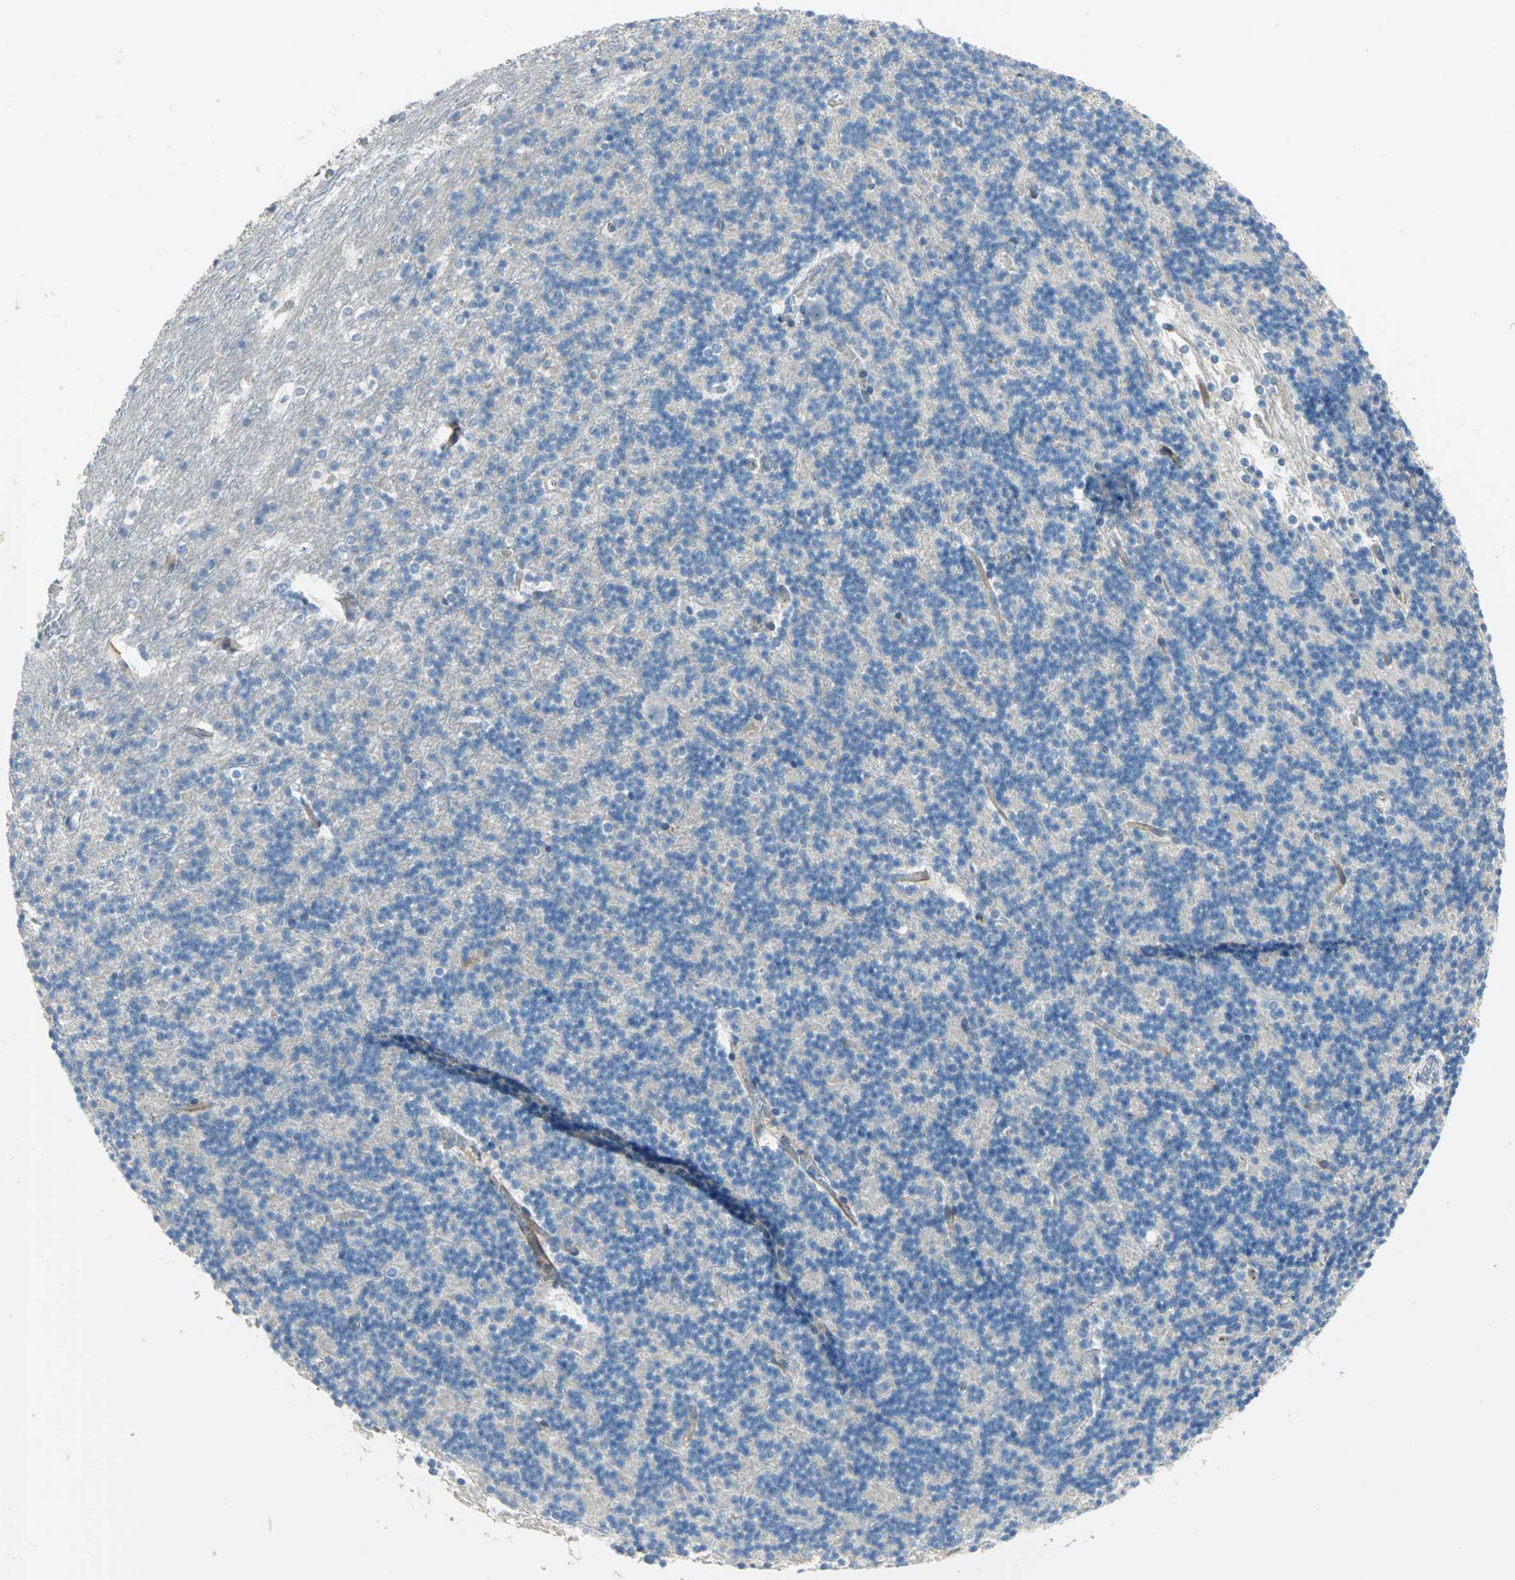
{"staining": {"intensity": "negative", "quantity": "none", "location": "none"}, "tissue": "cerebellum", "cell_type": "Cells in granular layer", "image_type": "normal", "snomed": [{"axis": "morphology", "description": "Normal tissue, NOS"}, {"axis": "topography", "description": "Cerebellum"}], "caption": "Cerebellum stained for a protein using IHC shows no staining cells in granular layer.", "gene": "ALOX15", "patient": {"sex": "female", "age": 19}}